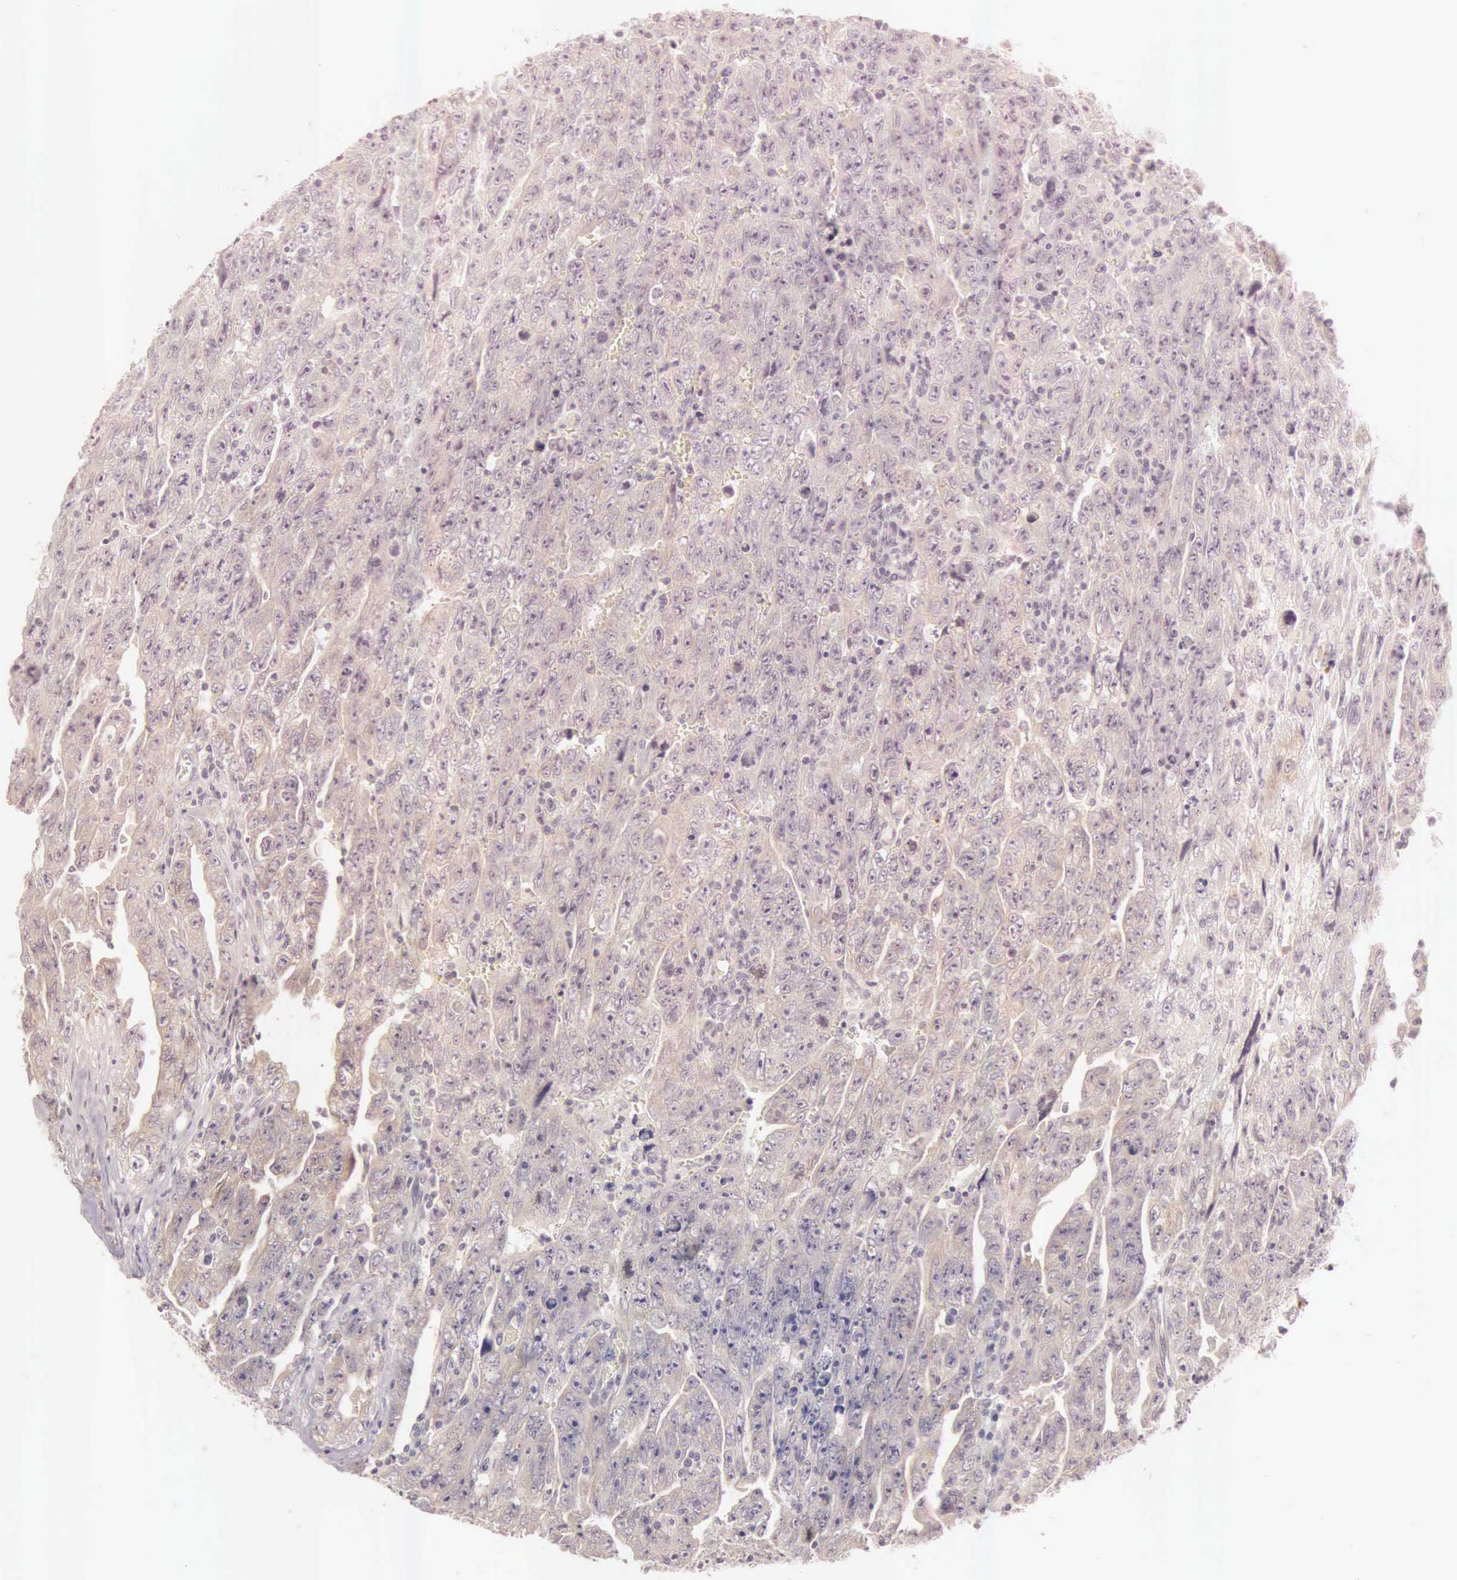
{"staining": {"intensity": "weak", "quantity": ">75%", "location": "cytoplasmic/membranous"}, "tissue": "testis cancer", "cell_type": "Tumor cells", "image_type": "cancer", "snomed": [{"axis": "morphology", "description": "Carcinoma, Embryonal, NOS"}, {"axis": "topography", "description": "Testis"}], "caption": "Protein expression by IHC exhibits weak cytoplasmic/membranous staining in approximately >75% of tumor cells in testis cancer.", "gene": "CEP170B", "patient": {"sex": "male", "age": 28}}